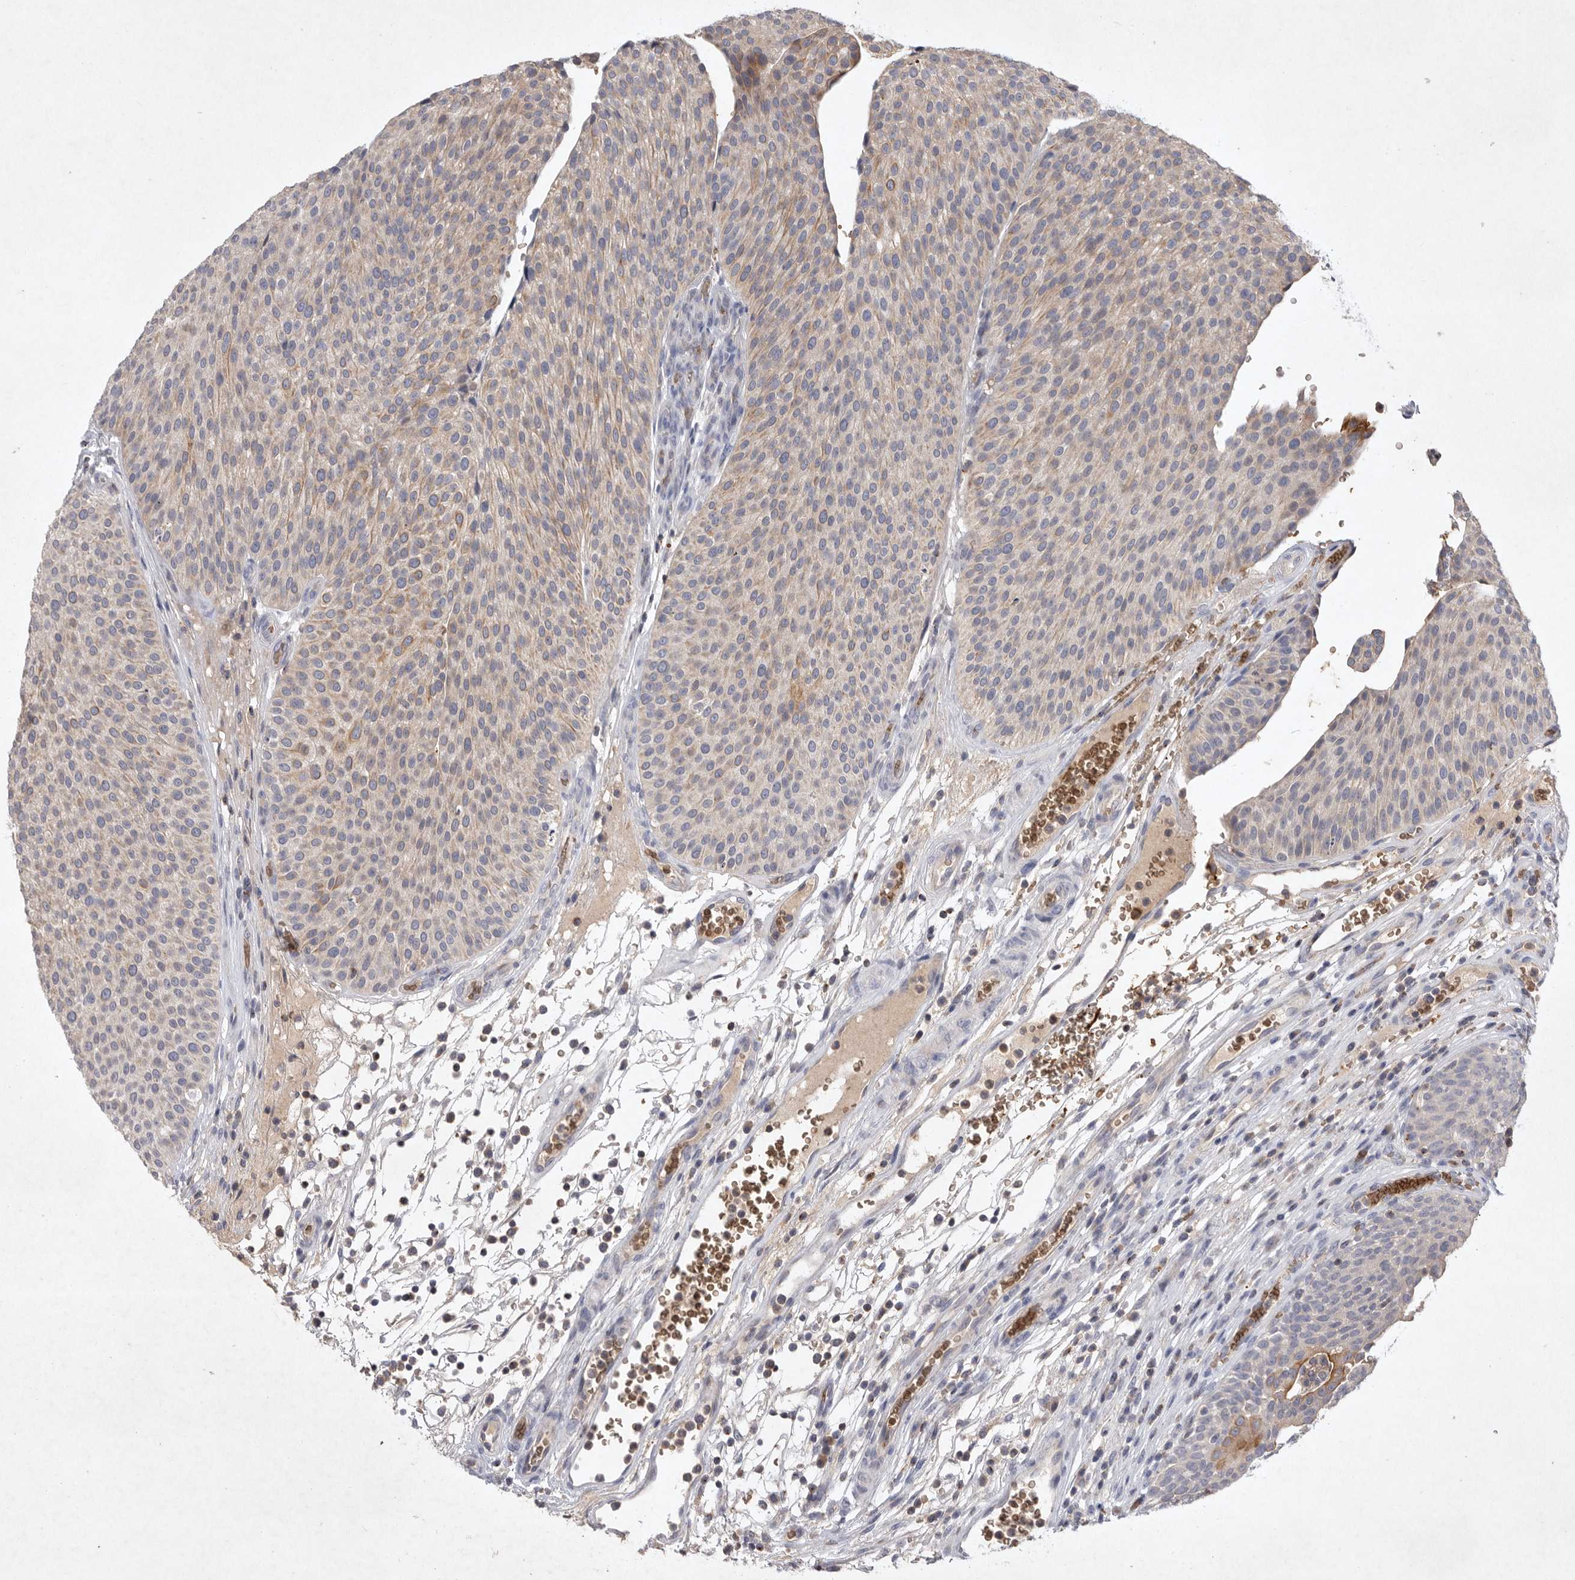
{"staining": {"intensity": "weak", "quantity": "<25%", "location": "cytoplasmic/membranous"}, "tissue": "urothelial cancer", "cell_type": "Tumor cells", "image_type": "cancer", "snomed": [{"axis": "morphology", "description": "Normal tissue, NOS"}, {"axis": "morphology", "description": "Urothelial carcinoma, Low grade"}, {"axis": "topography", "description": "Smooth muscle"}, {"axis": "topography", "description": "Urinary bladder"}], "caption": "DAB immunohistochemical staining of human urothelial cancer shows no significant positivity in tumor cells. Nuclei are stained in blue.", "gene": "TNFSF14", "patient": {"sex": "male", "age": 60}}